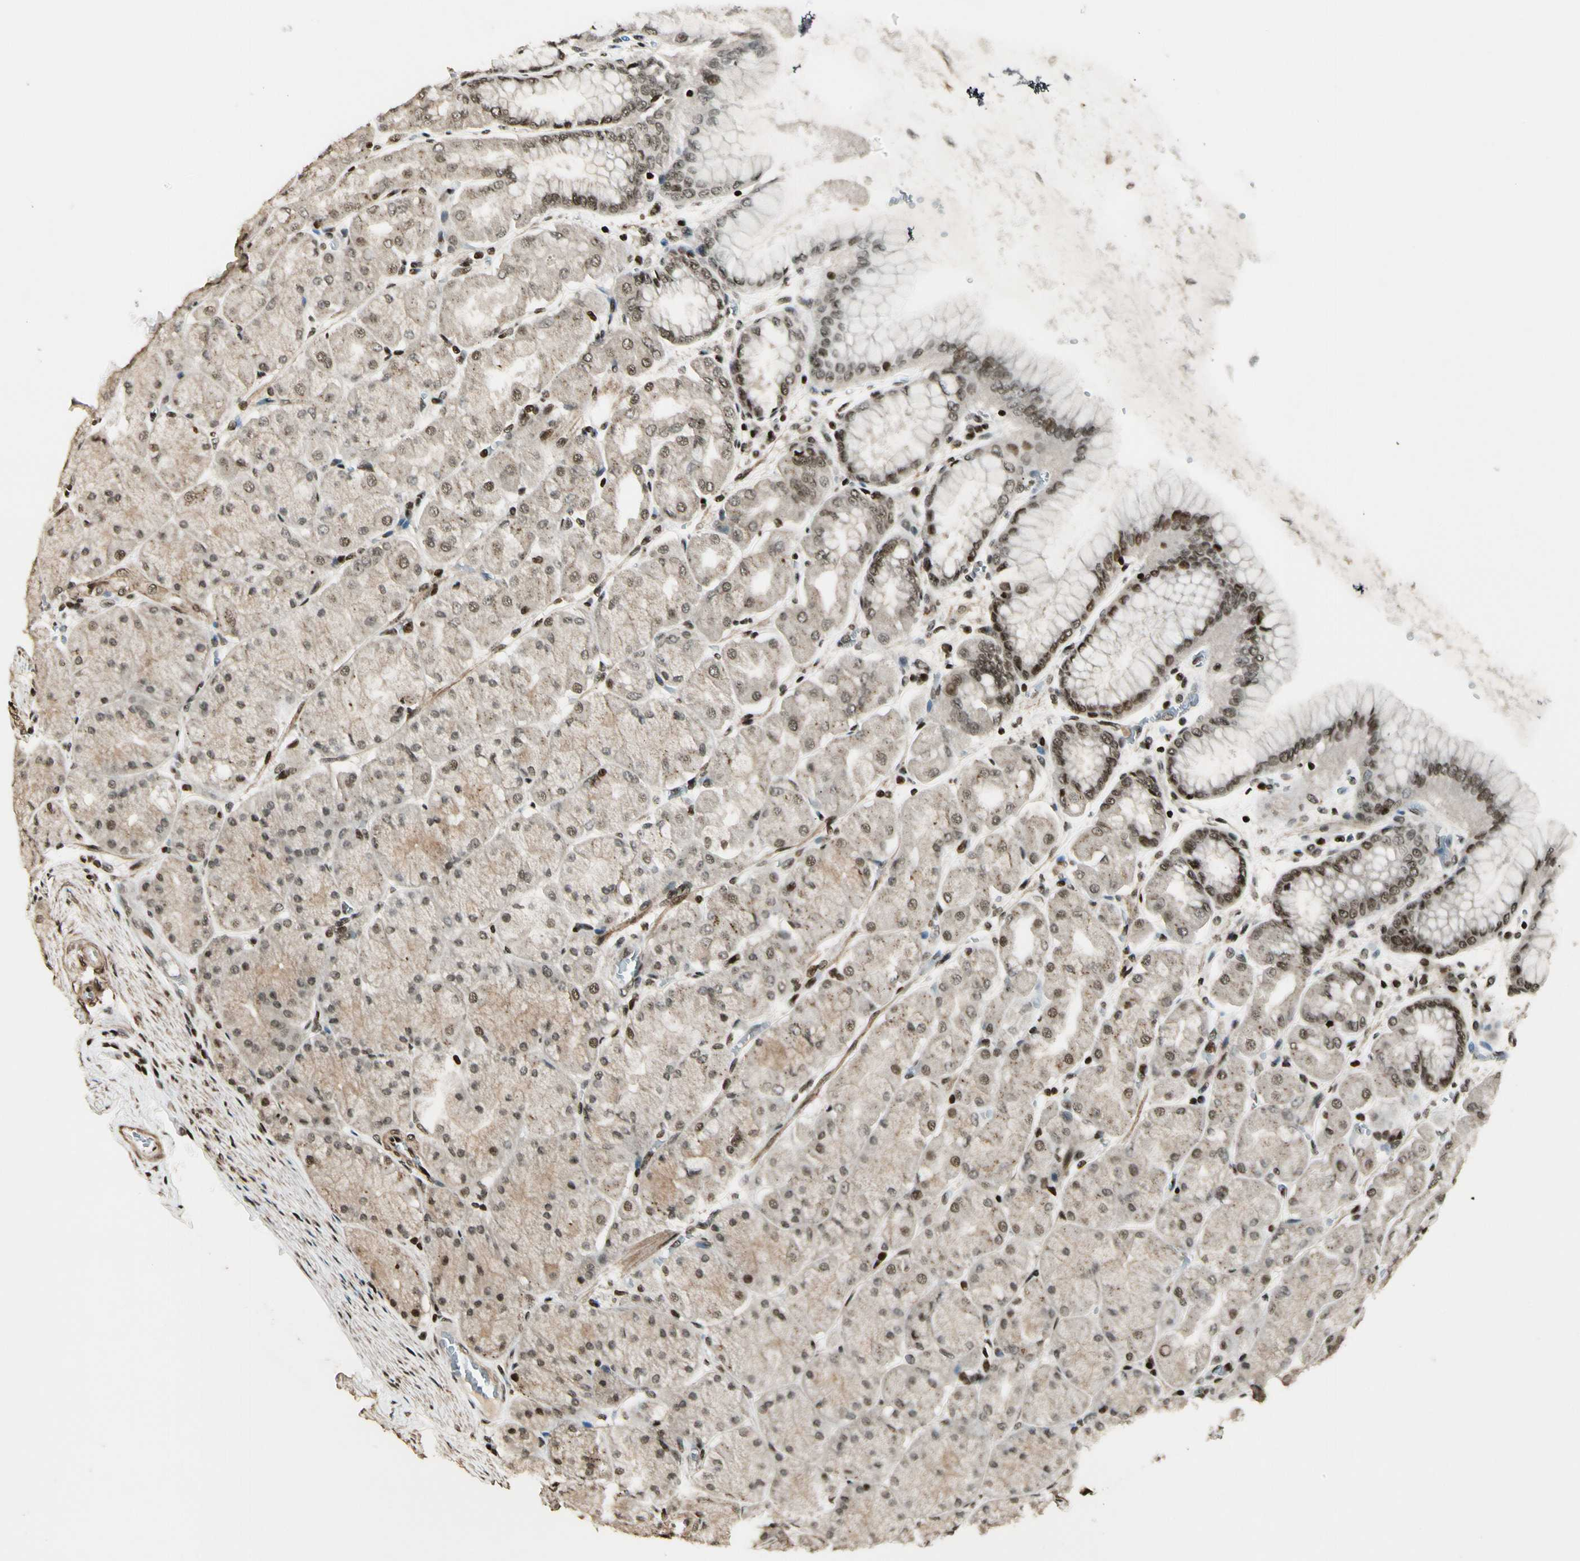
{"staining": {"intensity": "strong", "quantity": ">75%", "location": "cytoplasmic/membranous,nuclear"}, "tissue": "stomach", "cell_type": "Glandular cells", "image_type": "normal", "snomed": [{"axis": "morphology", "description": "Normal tissue, NOS"}, {"axis": "topography", "description": "Stomach, upper"}], "caption": "A micrograph of human stomach stained for a protein demonstrates strong cytoplasmic/membranous,nuclear brown staining in glandular cells. (Brightfield microscopy of DAB IHC at high magnification).", "gene": "TSHZ3", "patient": {"sex": "female", "age": 56}}